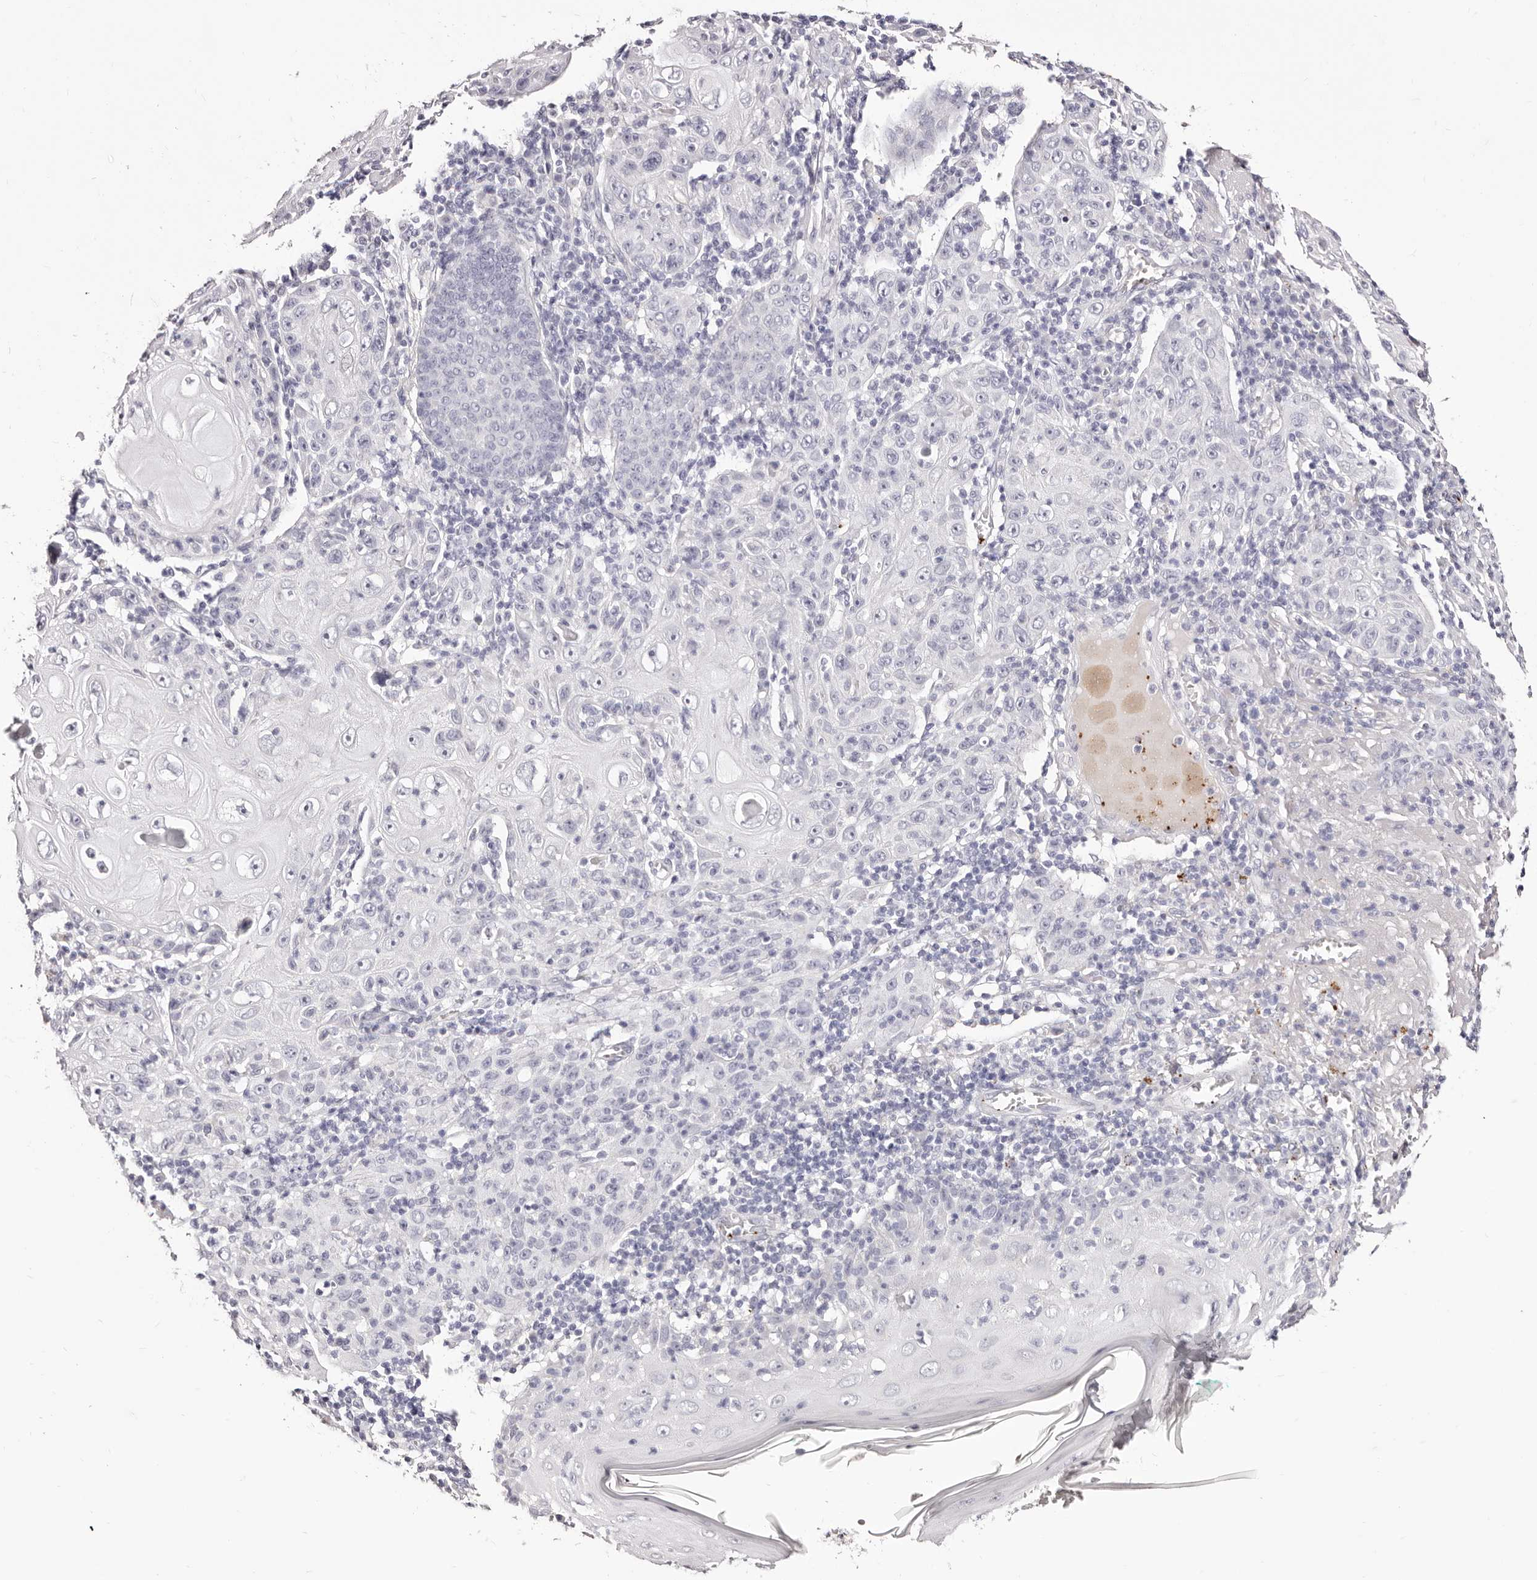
{"staining": {"intensity": "negative", "quantity": "none", "location": "none"}, "tissue": "skin cancer", "cell_type": "Tumor cells", "image_type": "cancer", "snomed": [{"axis": "morphology", "description": "Squamous cell carcinoma, NOS"}, {"axis": "topography", "description": "Skin"}], "caption": "A histopathology image of squamous cell carcinoma (skin) stained for a protein demonstrates no brown staining in tumor cells.", "gene": "PF4", "patient": {"sex": "female", "age": 88}}